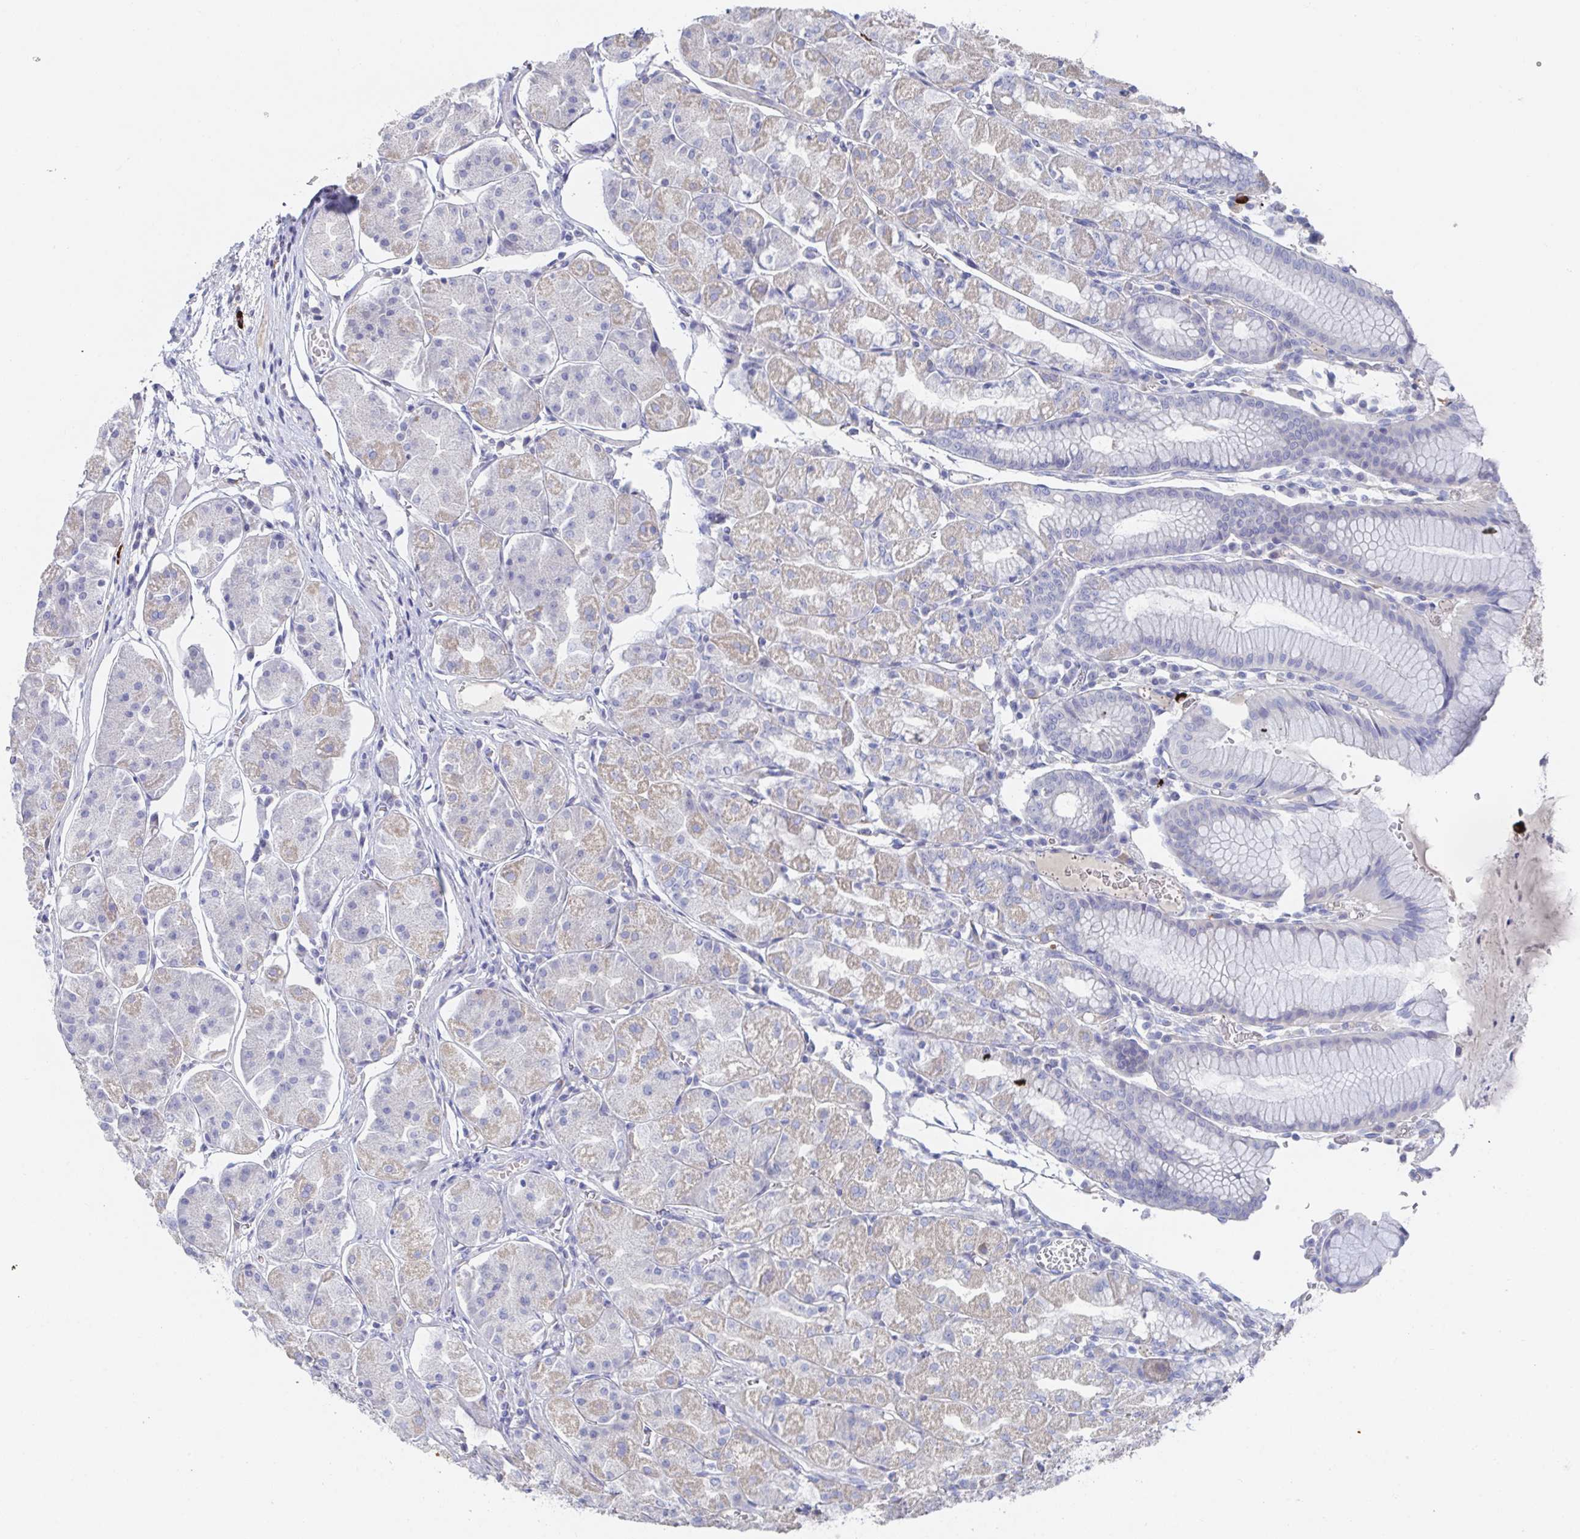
{"staining": {"intensity": "weak", "quantity": "<25%", "location": "cytoplasmic/membranous"}, "tissue": "stomach", "cell_type": "Glandular cells", "image_type": "normal", "snomed": [{"axis": "morphology", "description": "Normal tissue, NOS"}, {"axis": "topography", "description": "Stomach"}], "caption": "DAB immunohistochemical staining of benign stomach reveals no significant staining in glandular cells. Nuclei are stained in blue.", "gene": "KCNK5", "patient": {"sex": "male", "age": 55}}